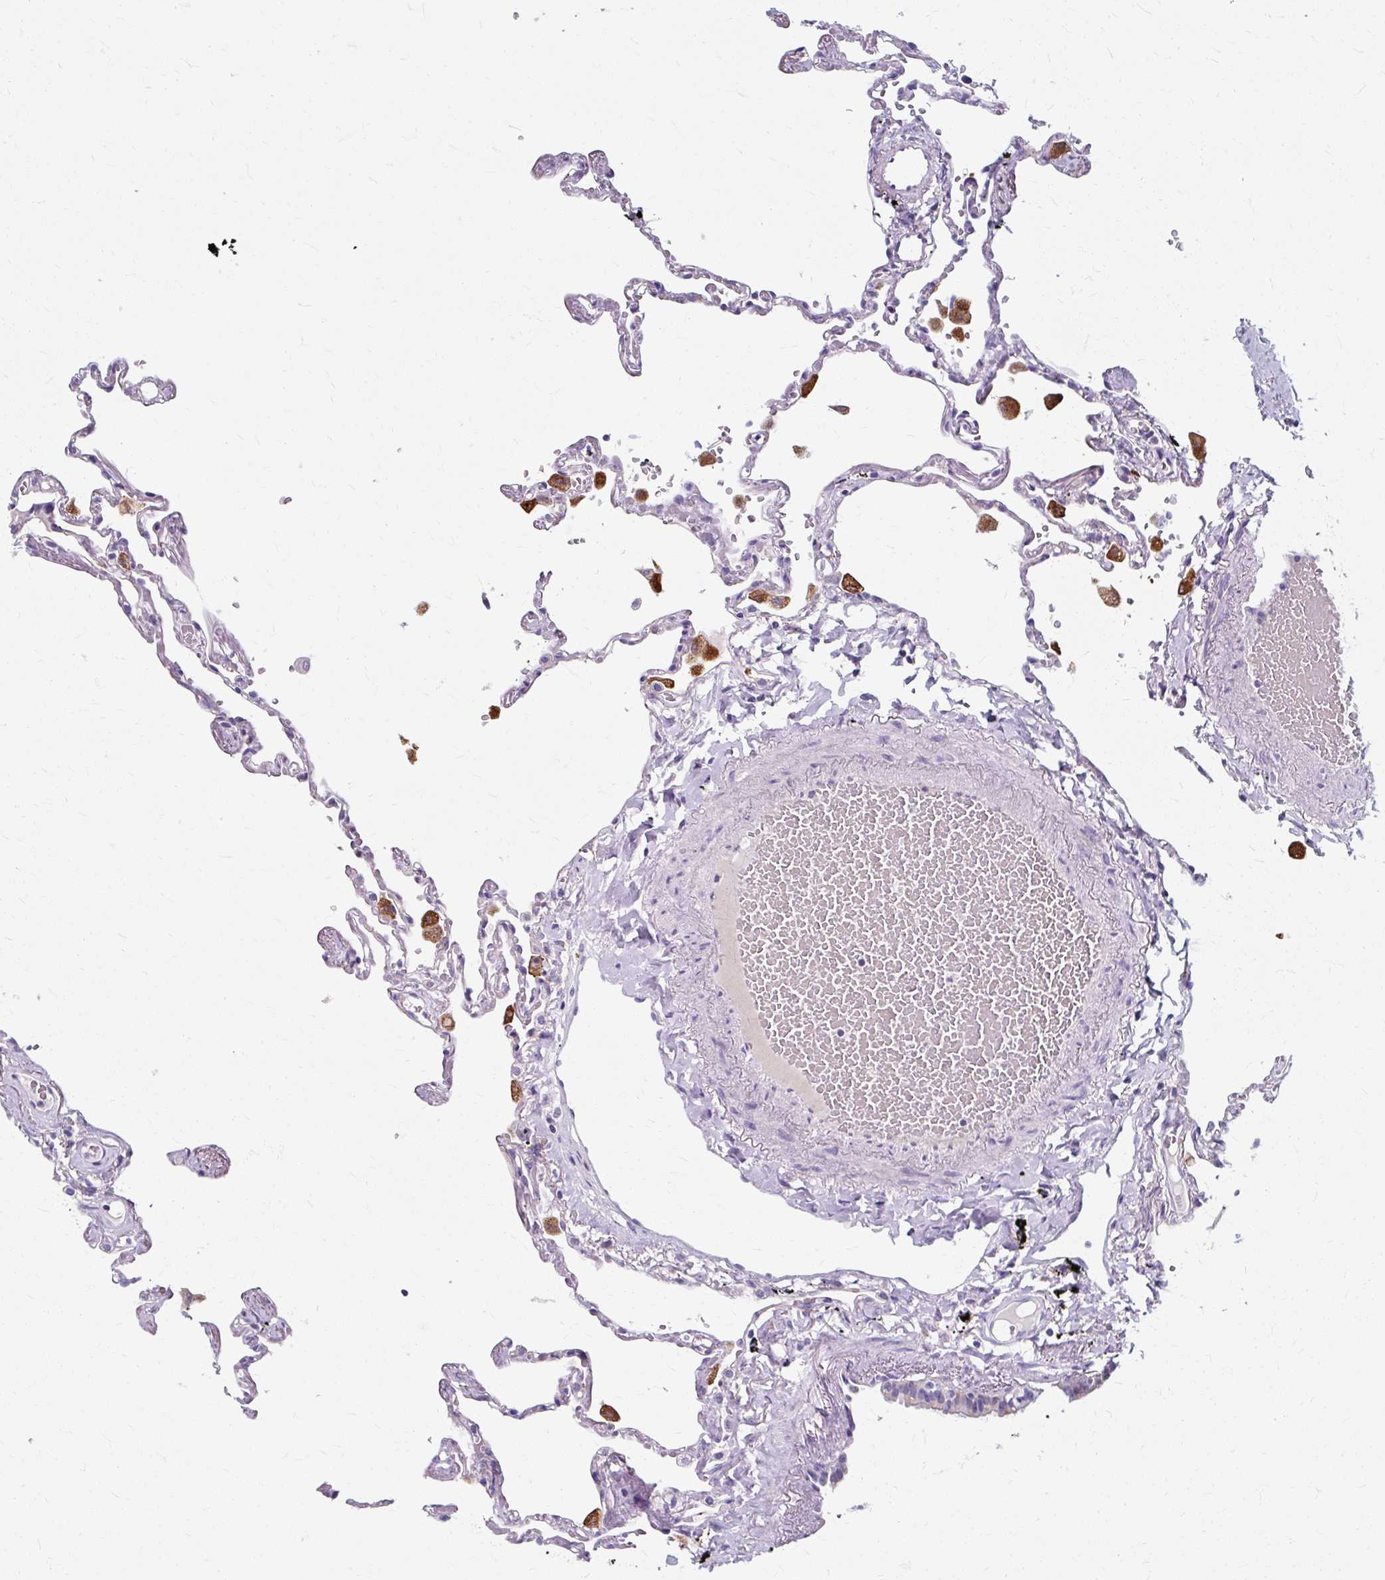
{"staining": {"intensity": "negative", "quantity": "none", "location": "none"}, "tissue": "lung", "cell_type": "Alveolar cells", "image_type": "normal", "snomed": [{"axis": "morphology", "description": "Normal tissue, NOS"}, {"axis": "topography", "description": "Lung"}], "caption": "IHC micrograph of unremarkable human lung stained for a protein (brown), which displays no expression in alveolar cells. The staining was performed using DAB to visualize the protein expression in brown, while the nuclei were stained in blue with hematoxylin (Magnification: 20x).", "gene": "ZNF555", "patient": {"sex": "female", "age": 67}}